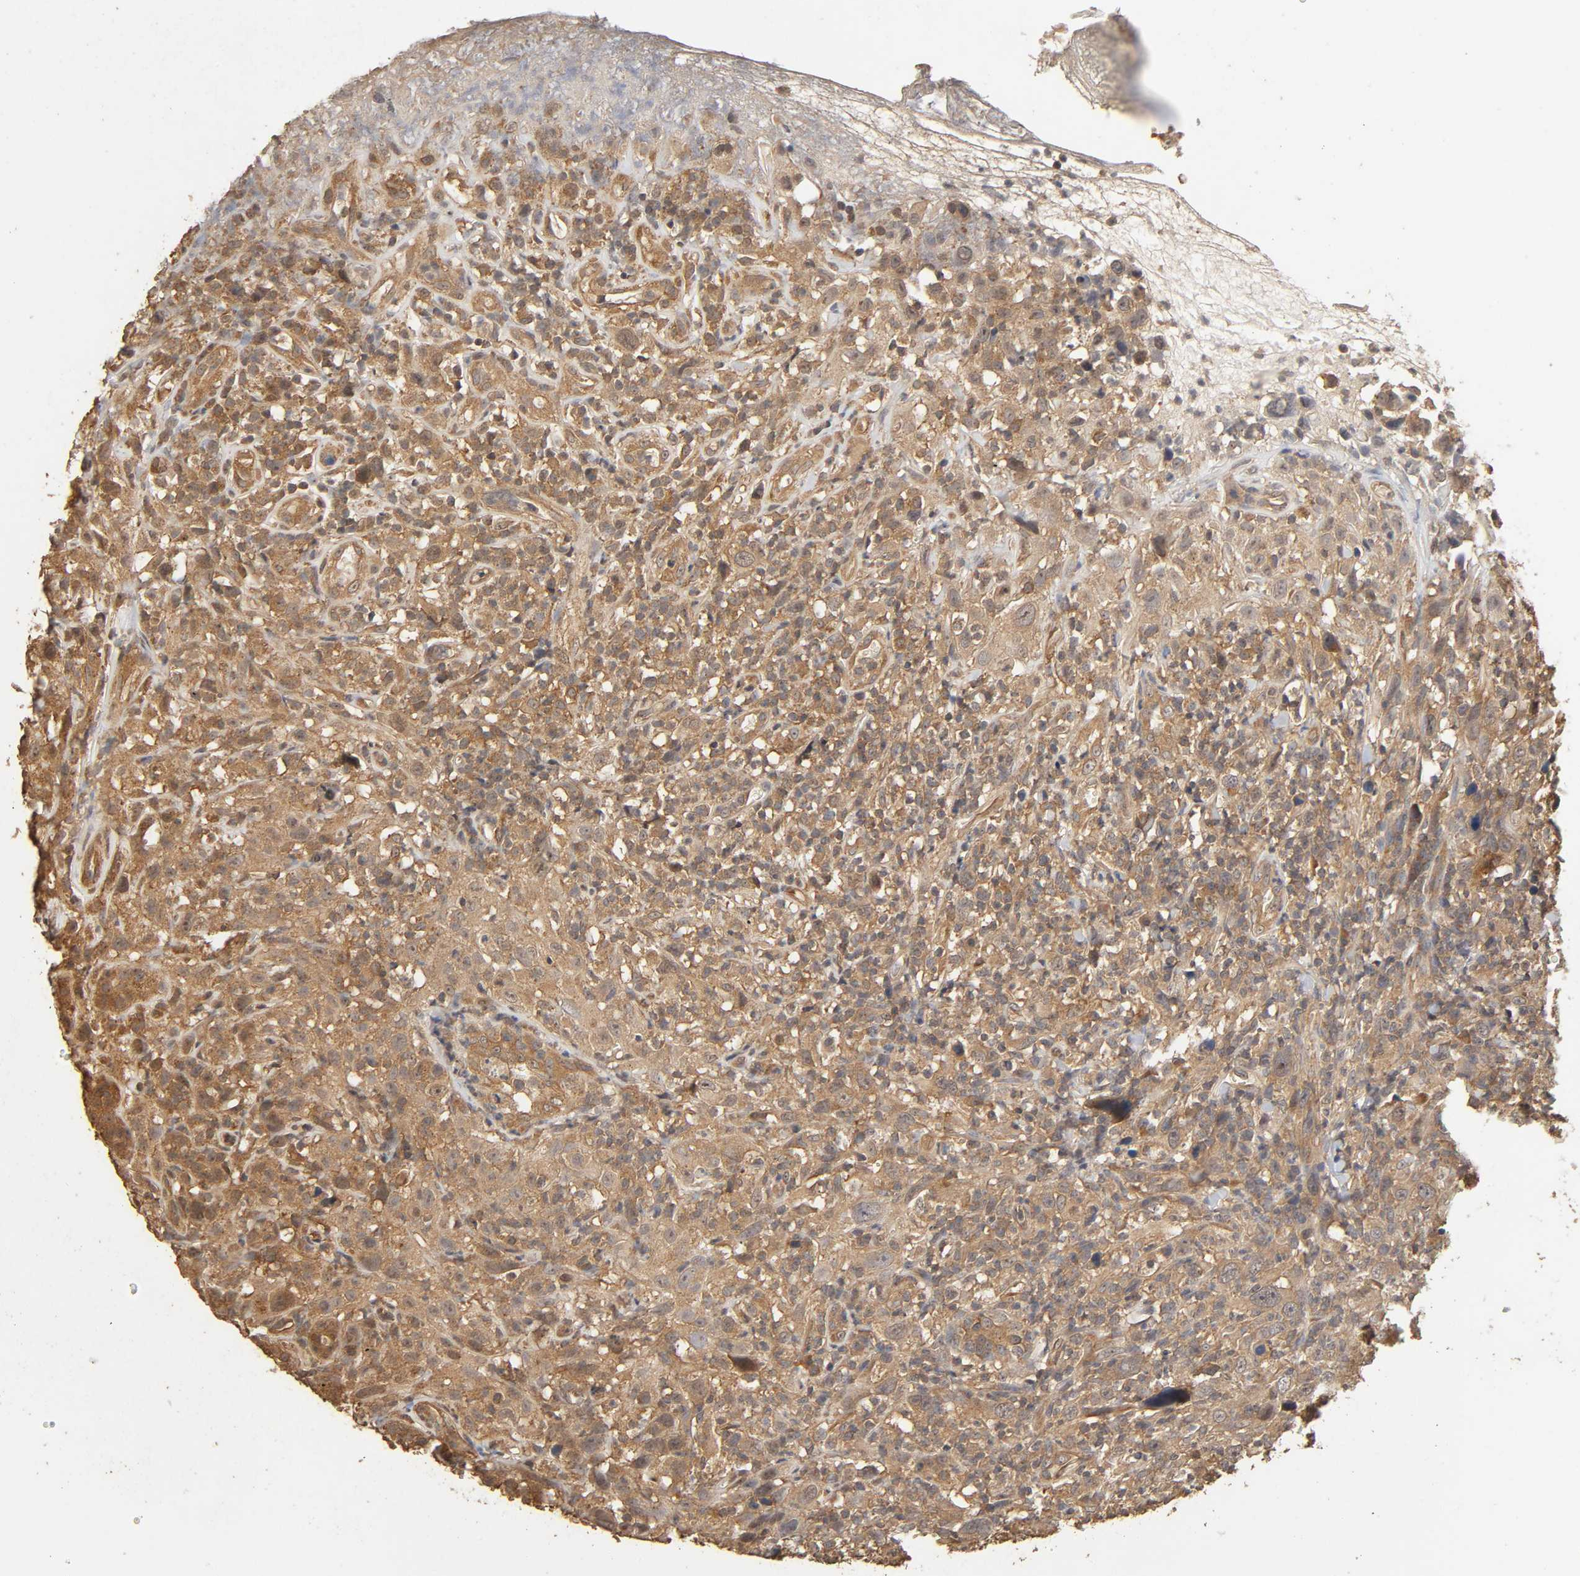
{"staining": {"intensity": "moderate", "quantity": ">75%", "location": "cytoplasmic/membranous"}, "tissue": "thyroid cancer", "cell_type": "Tumor cells", "image_type": "cancer", "snomed": [{"axis": "morphology", "description": "Carcinoma, NOS"}, {"axis": "topography", "description": "Thyroid gland"}], "caption": "Brown immunohistochemical staining in human thyroid cancer reveals moderate cytoplasmic/membranous staining in approximately >75% of tumor cells.", "gene": "ARHGEF7", "patient": {"sex": "female", "age": 77}}